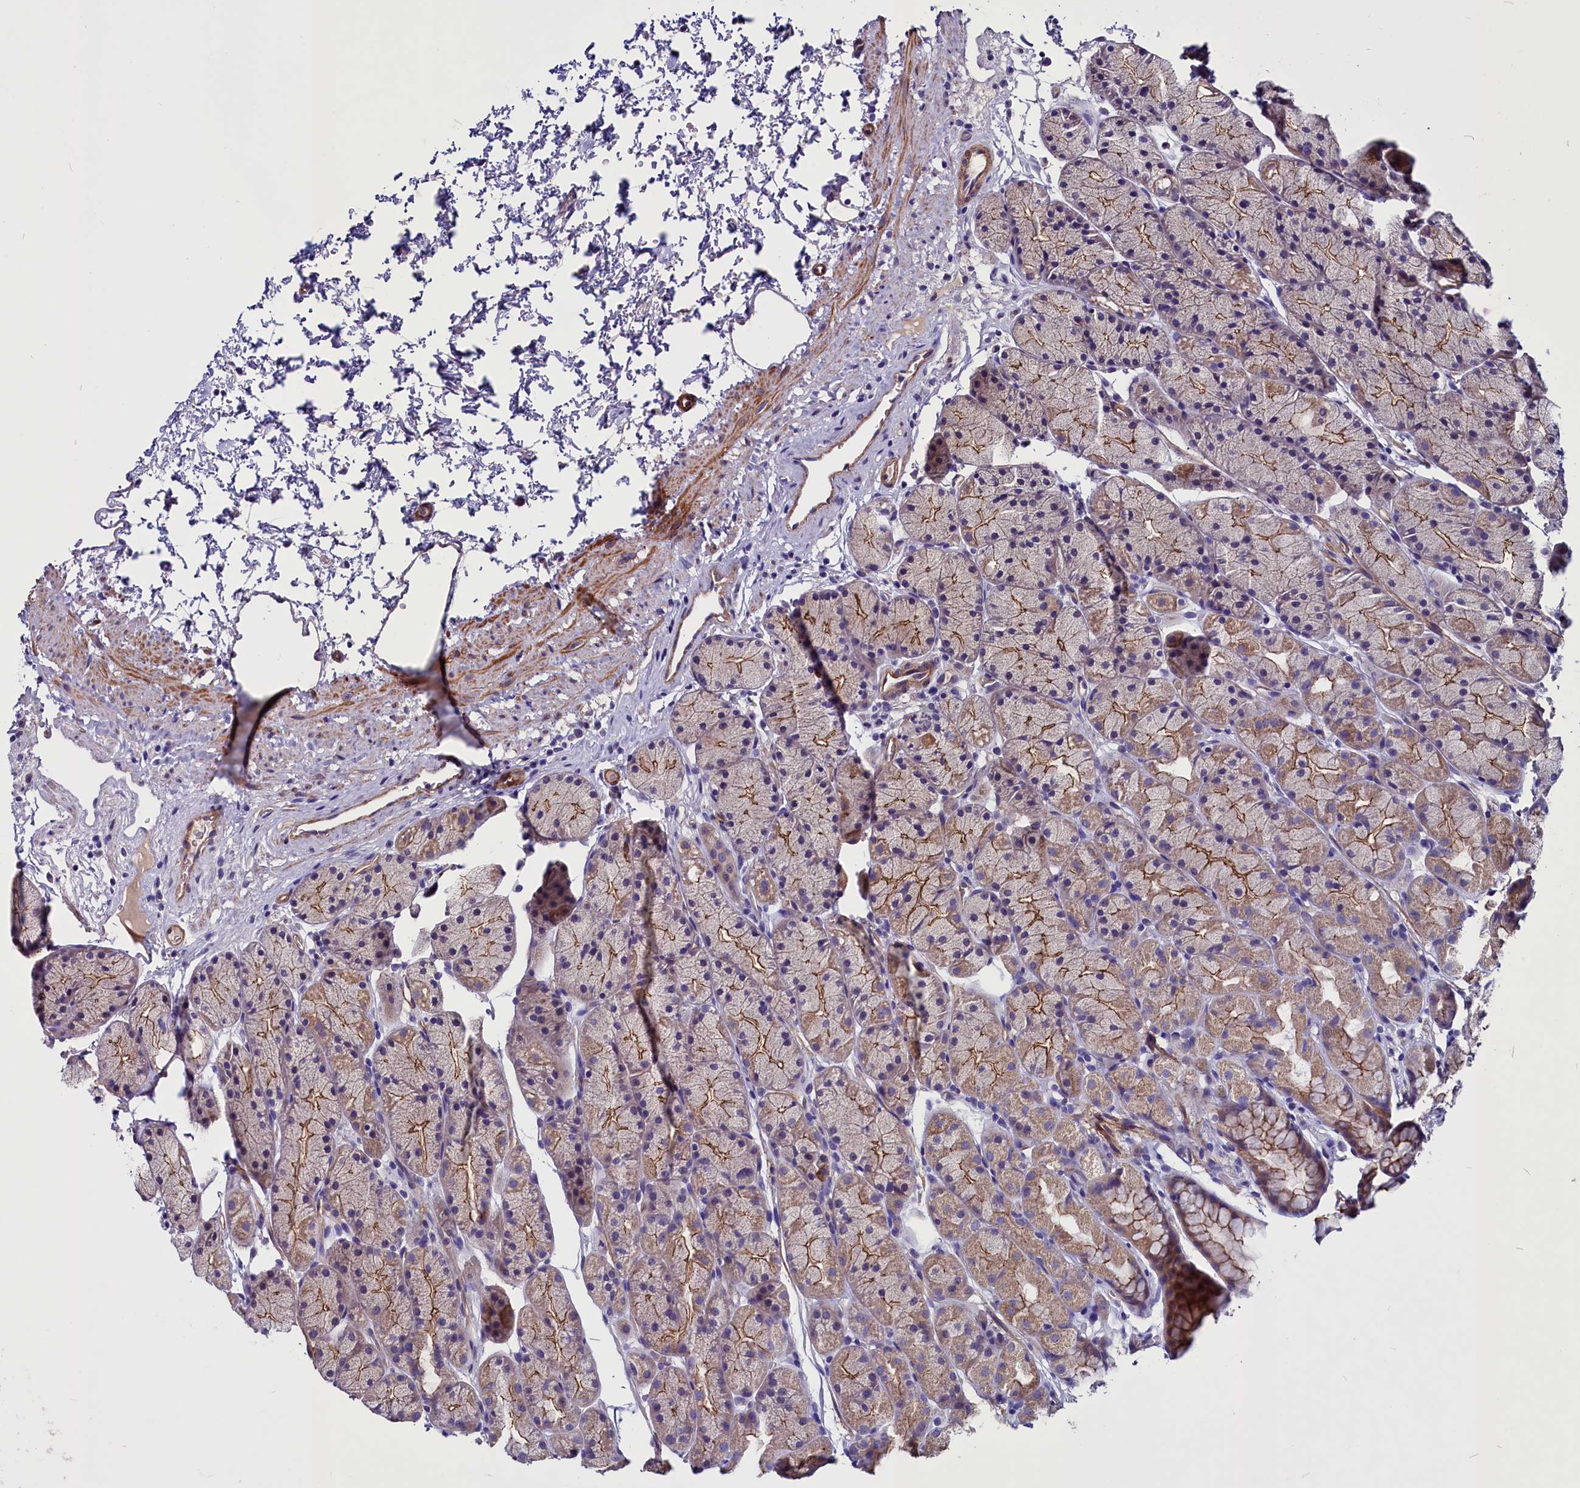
{"staining": {"intensity": "moderate", "quantity": "25%-75%", "location": "cytoplasmic/membranous"}, "tissue": "stomach", "cell_type": "Glandular cells", "image_type": "normal", "snomed": [{"axis": "morphology", "description": "Normal tissue, NOS"}, {"axis": "topography", "description": "Stomach, upper"}, {"axis": "topography", "description": "Stomach"}], "caption": "DAB immunohistochemical staining of unremarkable human stomach reveals moderate cytoplasmic/membranous protein staining in approximately 25%-75% of glandular cells. (brown staining indicates protein expression, while blue staining denotes nuclei).", "gene": "ZNF749", "patient": {"sex": "male", "age": 47}}